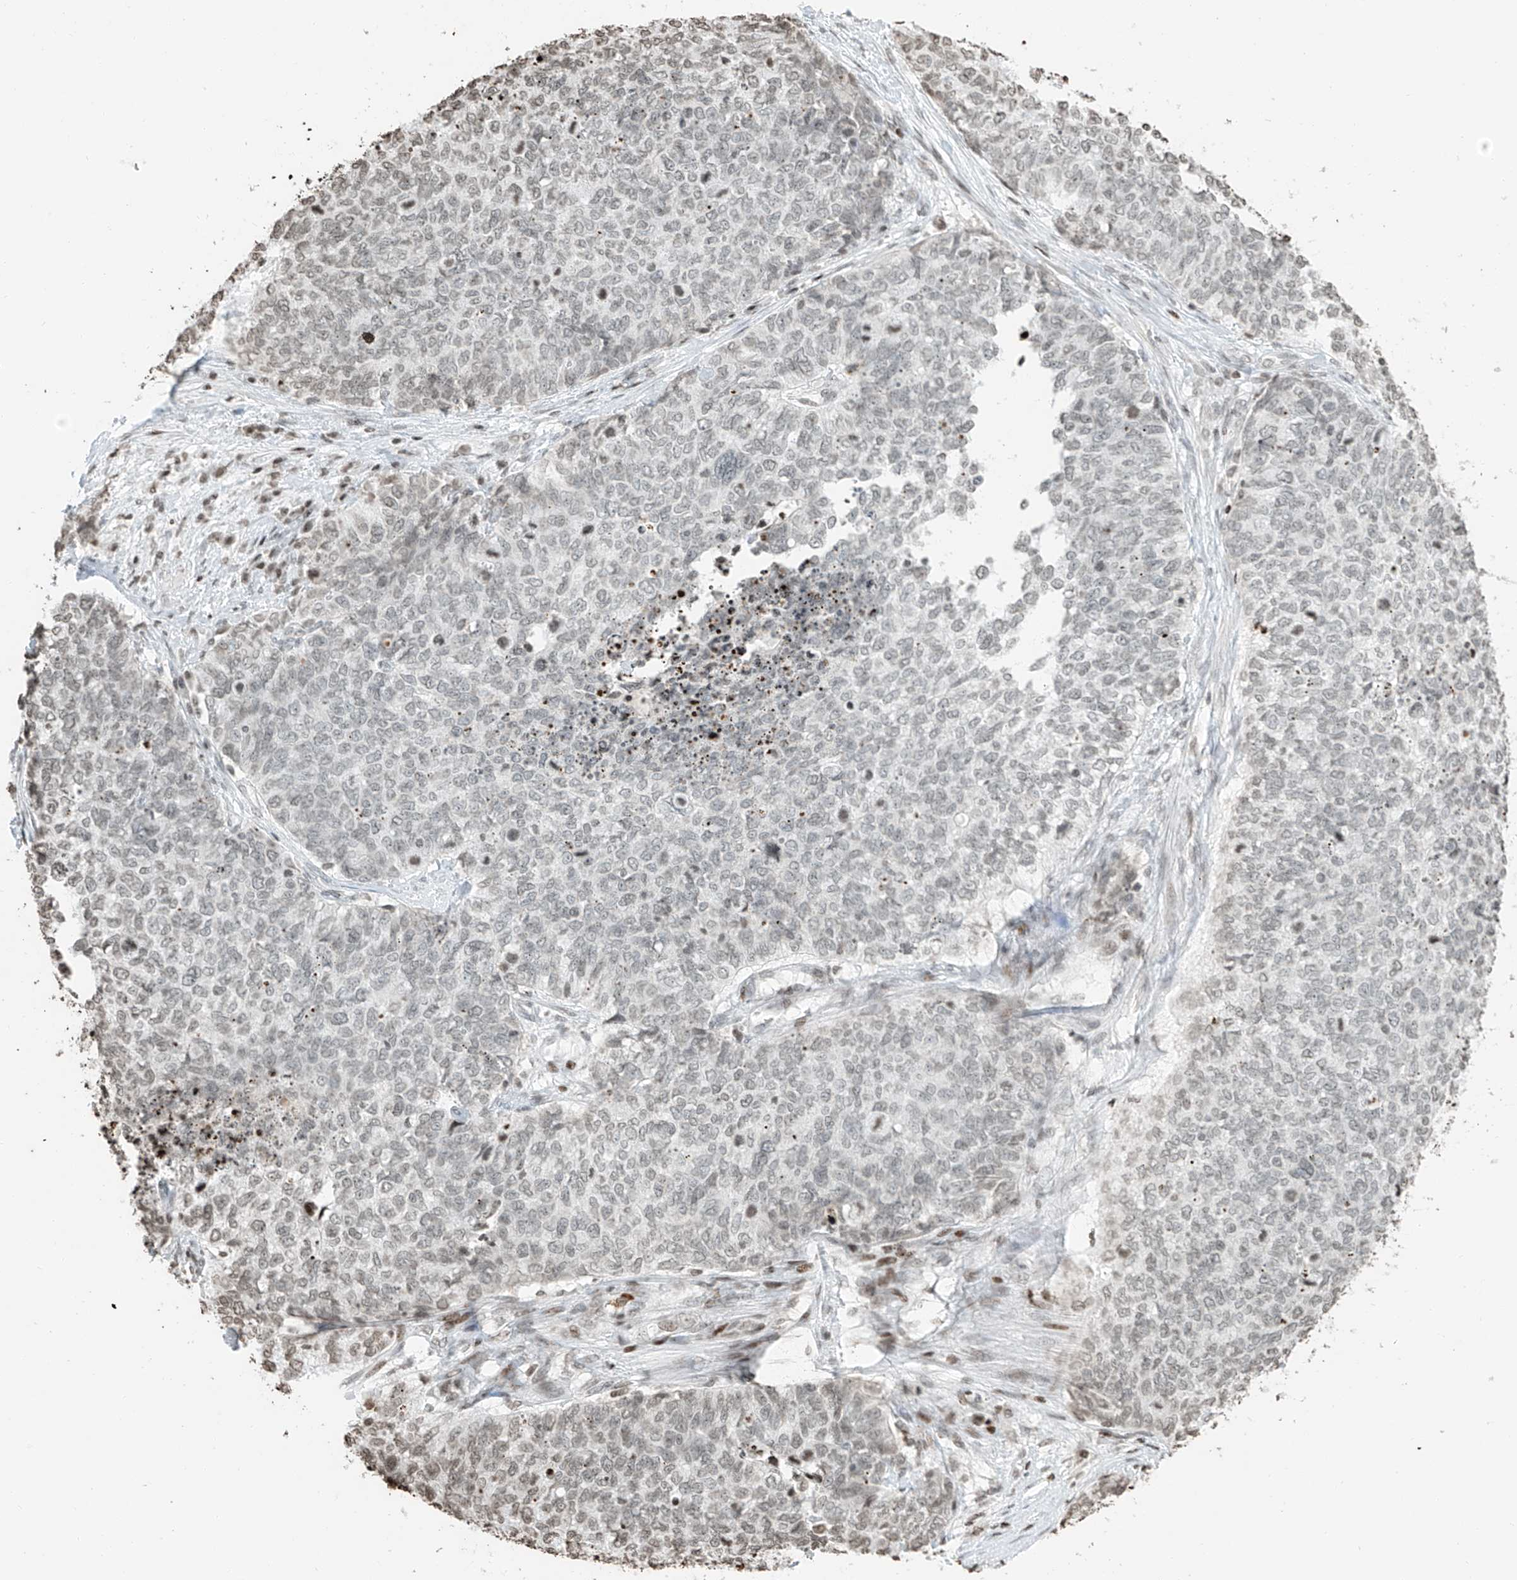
{"staining": {"intensity": "weak", "quantity": "<25%", "location": "nuclear"}, "tissue": "cervical cancer", "cell_type": "Tumor cells", "image_type": "cancer", "snomed": [{"axis": "morphology", "description": "Squamous cell carcinoma, NOS"}, {"axis": "topography", "description": "Cervix"}], "caption": "An image of human squamous cell carcinoma (cervical) is negative for staining in tumor cells.", "gene": "C17orf58", "patient": {"sex": "female", "age": 63}}